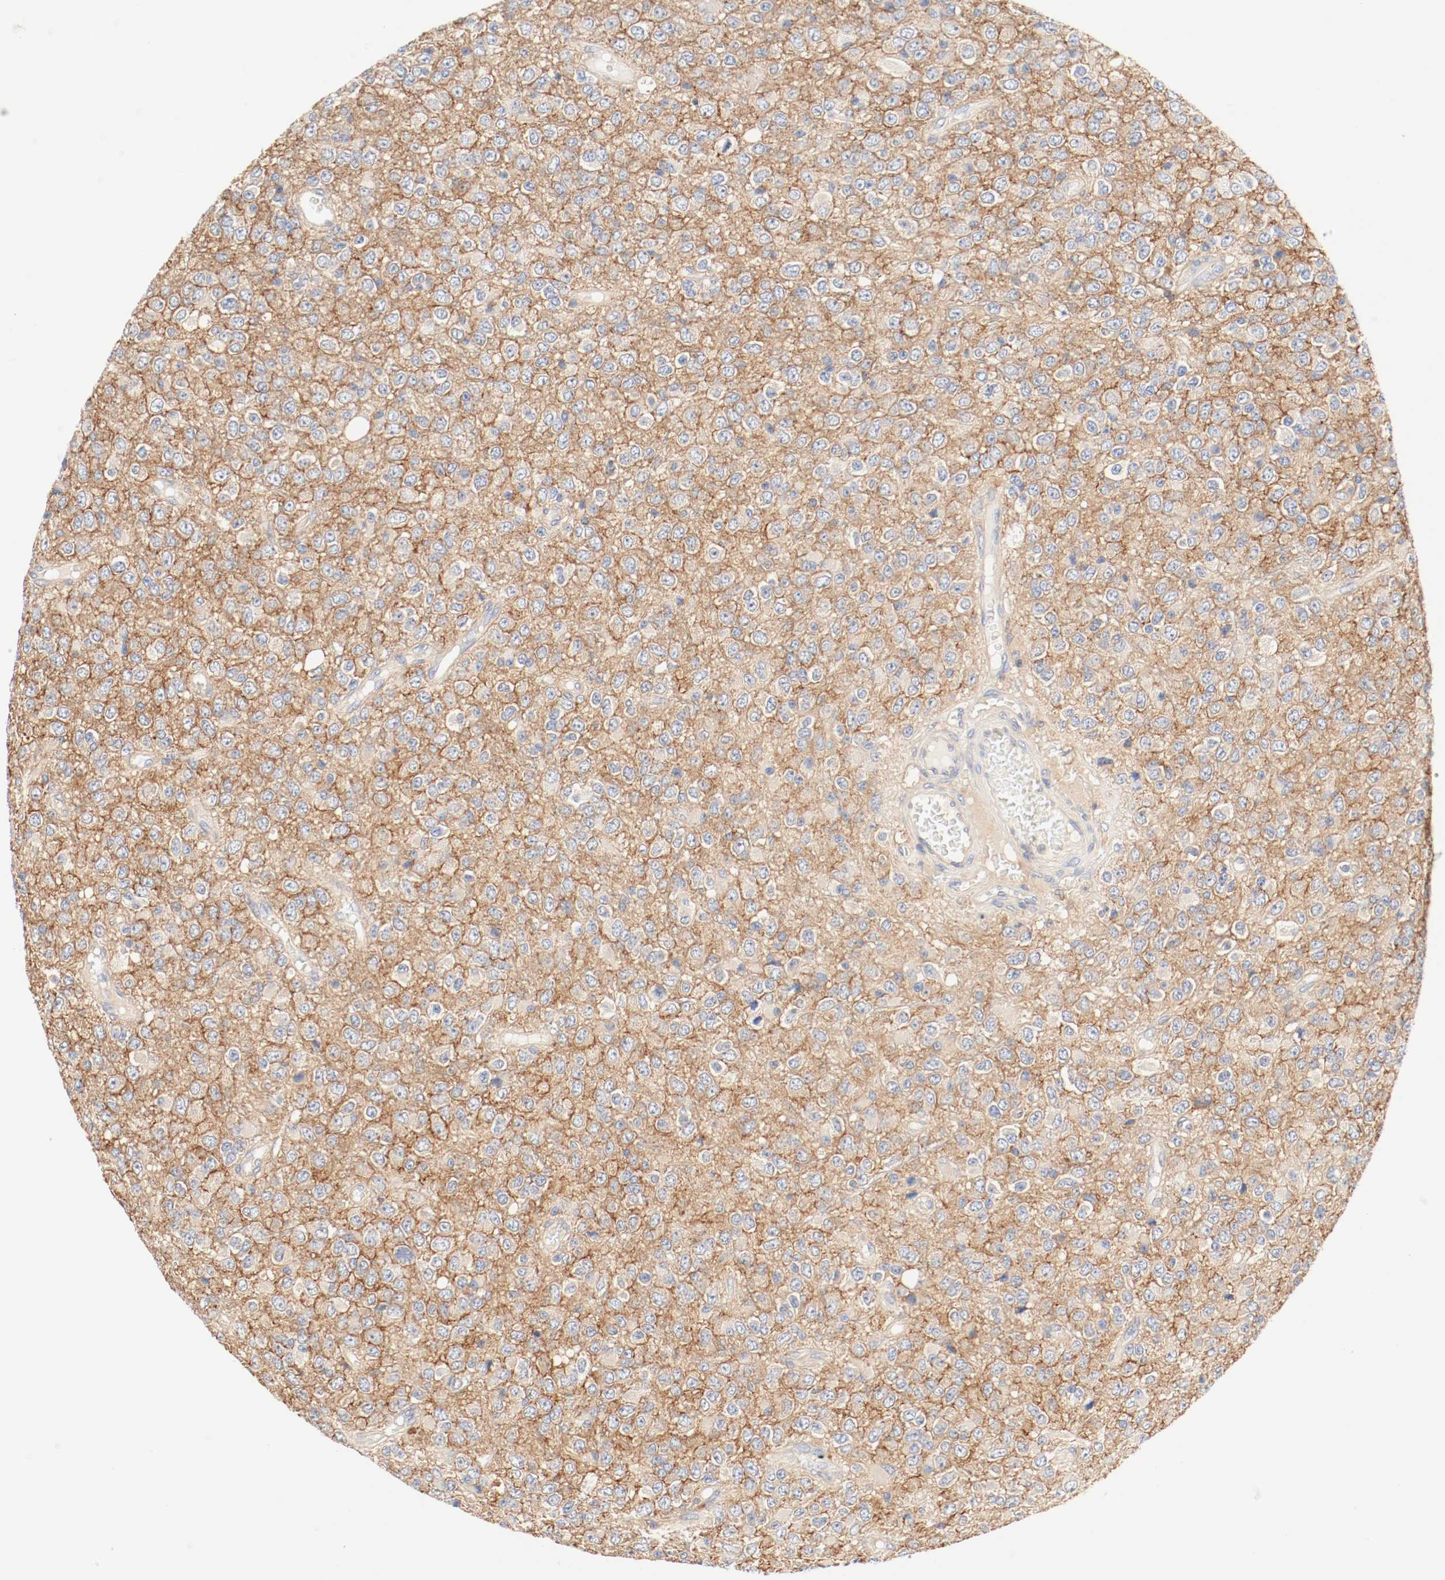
{"staining": {"intensity": "moderate", "quantity": ">75%", "location": "cytoplasmic/membranous"}, "tissue": "glioma", "cell_type": "Tumor cells", "image_type": "cancer", "snomed": [{"axis": "morphology", "description": "Glioma, malignant, High grade"}, {"axis": "topography", "description": "pancreas cauda"}], "caption": "Malignant glioma (high-grade) tissue exhibits moderate cytoplasmic/membranous positivity in about >75% of tumor cells", "gene": "GIT1", "patient": {"sex": "male", "age": 60}}